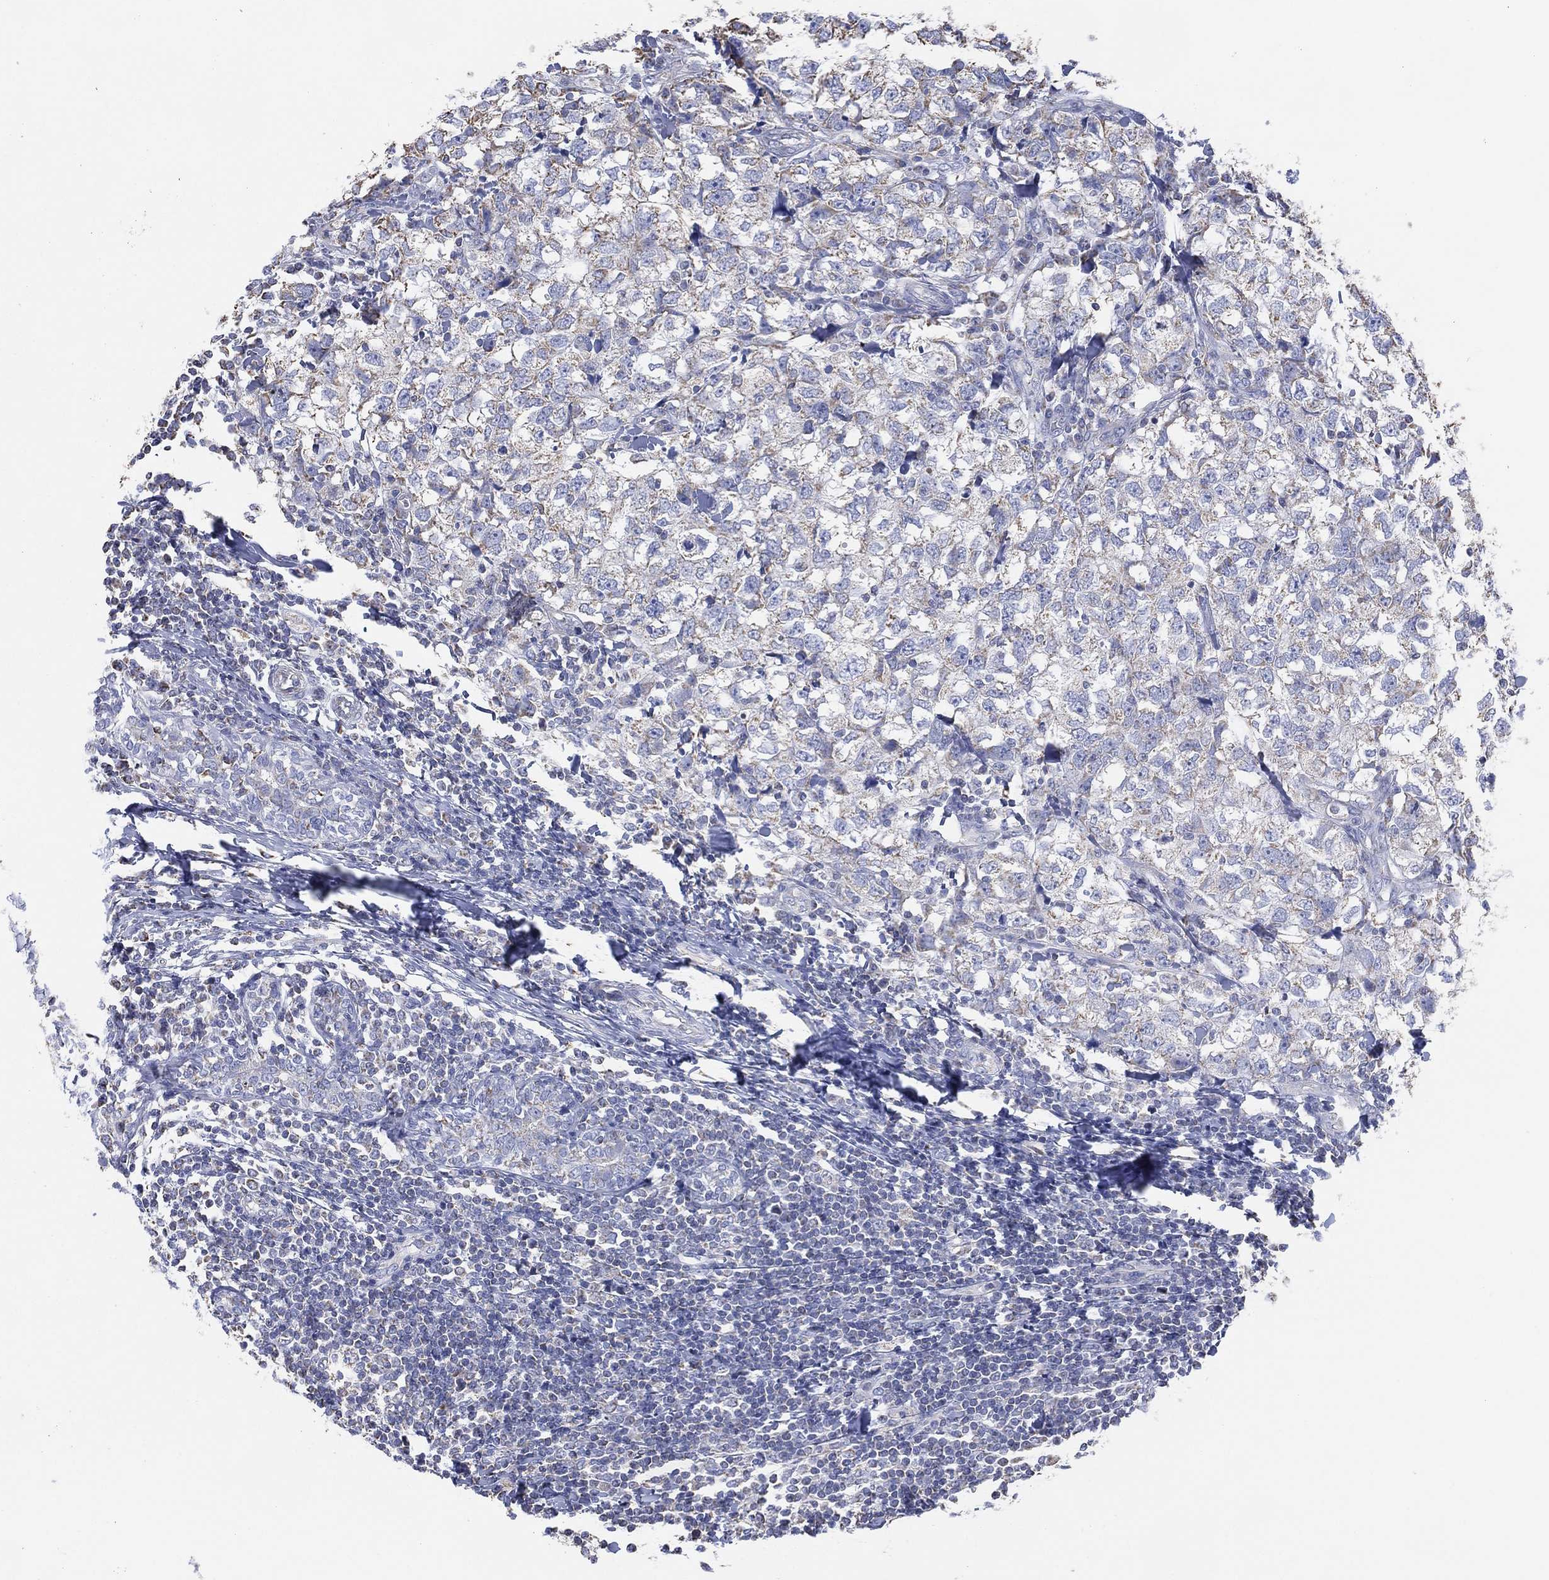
{"staining": {"intensity": "weak", "quantity": "<25%", "location": "cytoplasmic/membranous"}, "tissue": "breast cancer", "cell_type": "Tumor cells", "image_type": "cancer", "snomed": [{"axis": "morphology", "description": "Duct carcinoma"}, {"axis": "topography", "description": "Breast"}], "caption": "Immunohistochemistry (IHC) micrograph of neoplastic tissue: breast cancer stained with DAB demonstrates no significant protein staining in tumor cells.", "gene": "CFTR", "patient": {"sex": "female", "age": 30}}